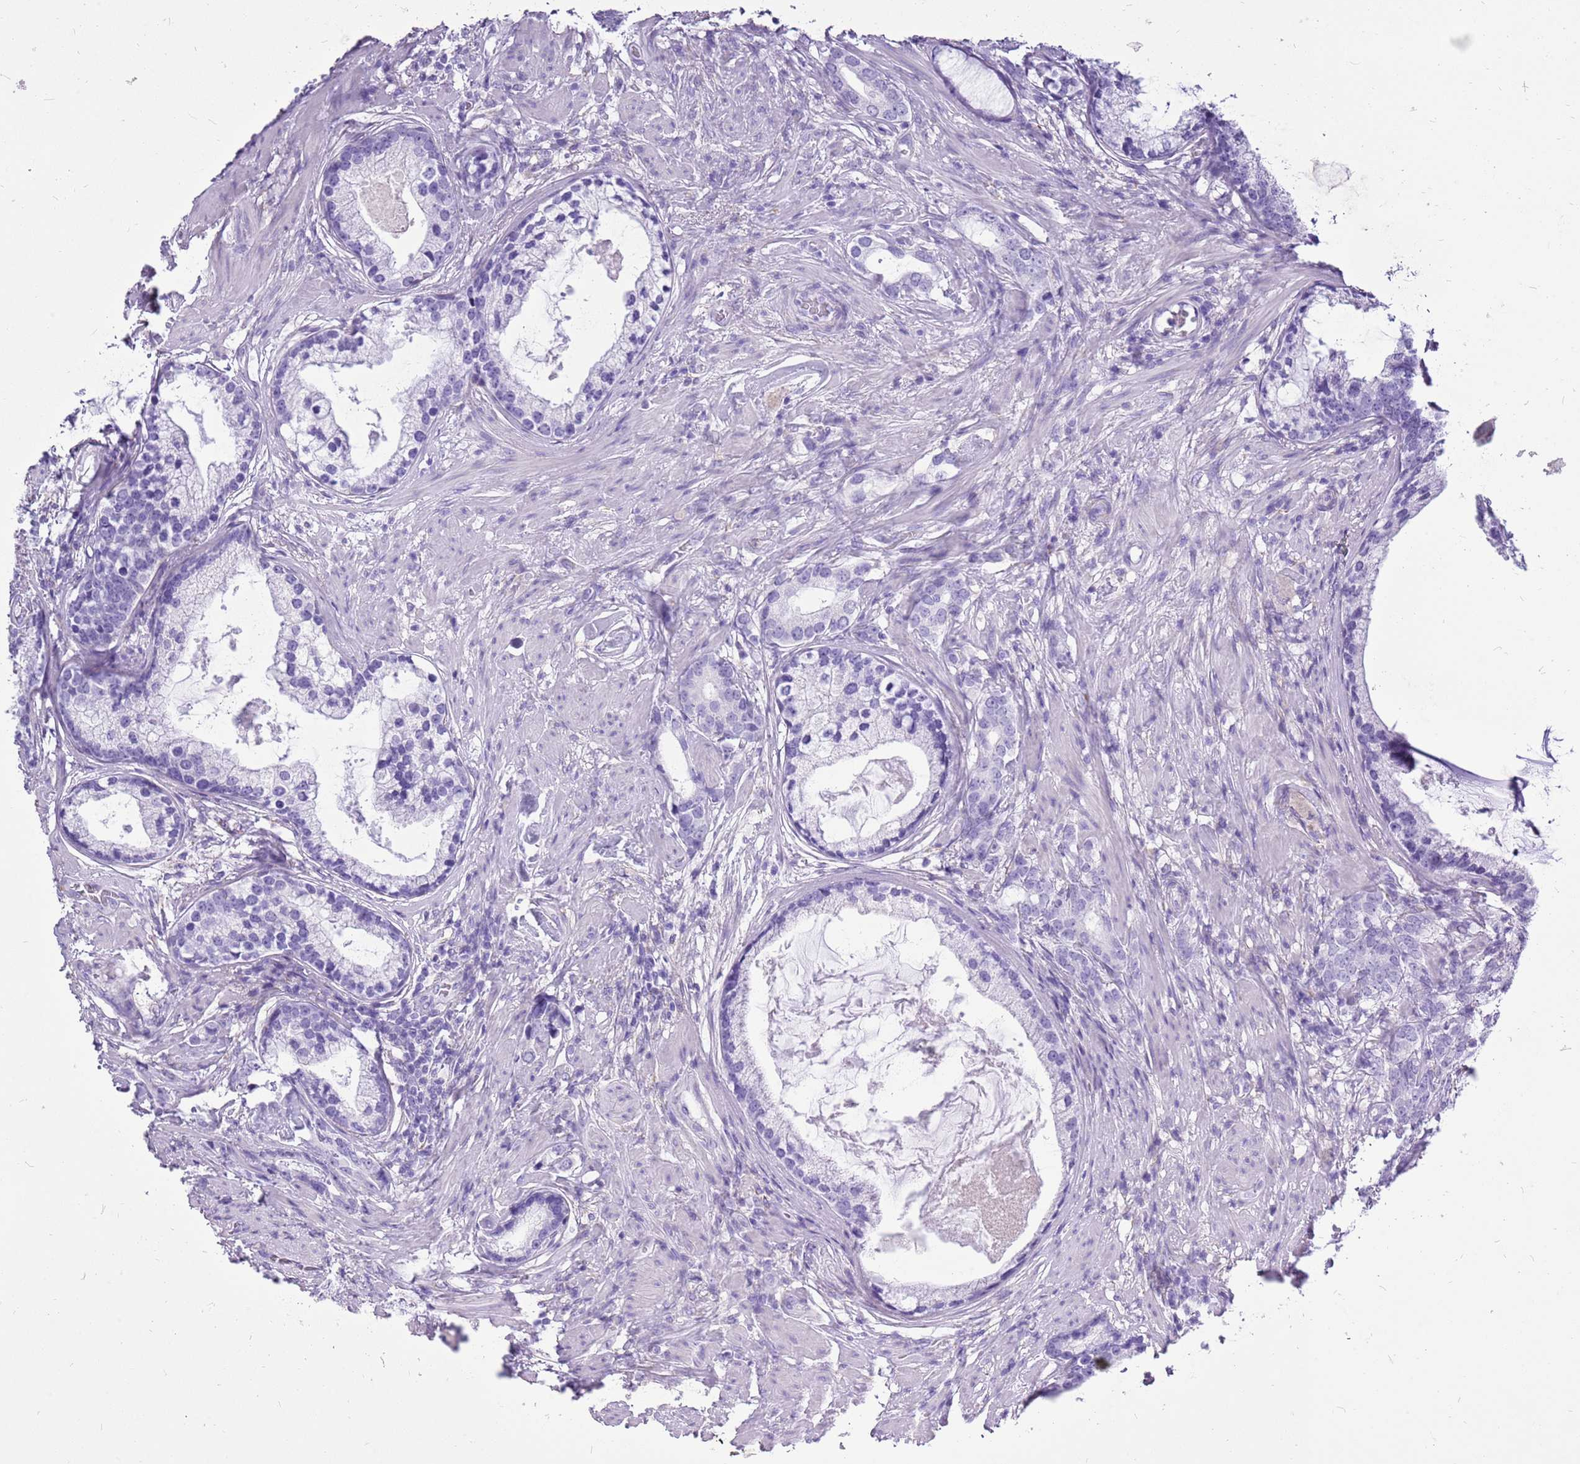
{"staining": {"intensity": "negative", "quantity": "none", "location": "none"}, "tissue": "prostate cancer", "cell_type": "Tumor cells", "image_type": "cancer", "snomed": [{"axis": "morphology", "description": "Adenocarcinoma, Low grade"}, {"axis": "topography", "description": "Prostate"}], "caption": "DAB (3,3'-diaminobenzidine) immunohistochemical staining of human prostate cancer demonstrates no significant staining in tumor cells.", "gene": "ACSS3", "patient": {"sex": "male", "age": 71}}